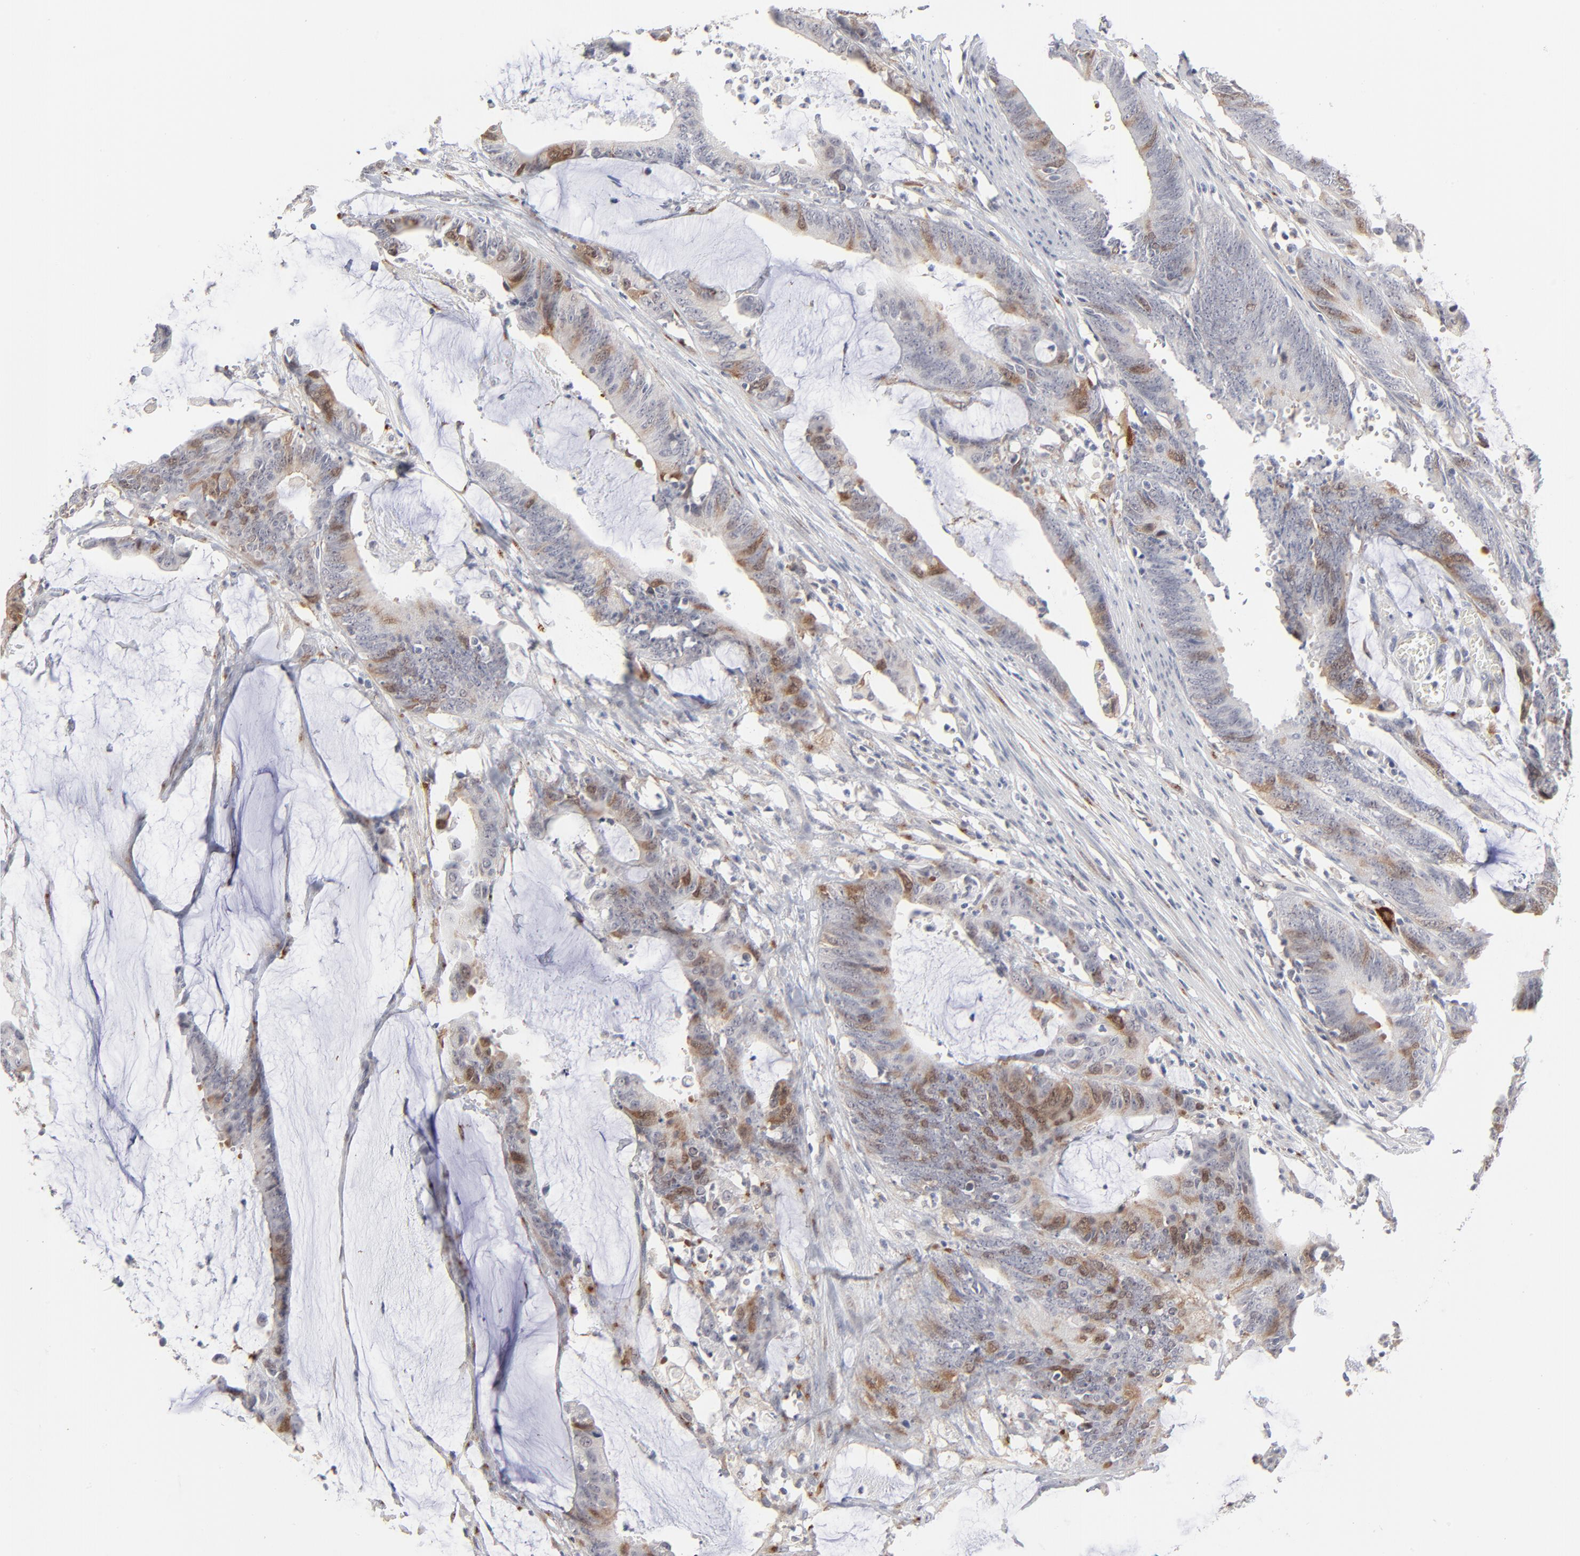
{"staining": {"intensity": "moderate", "quantity": "<25%", "location": "cytoplasmic/membranous"}, "tissue": "colorectal cancer", "cell_type": "Tumor cells", "image_type": "cancer", "snomed": [{"axis": "morphology", "description": "Adenocarcinoma, NOS"}, {"axis": "topography", "description": "Rectum"}], "caption": "This is an image of immunohistochemistry (IHC) staining of colorectal cancer (adenocarcinoma), which shows moderate expression in the cytoplasmic/membranous of tumor cells.", "gene": "AURKA", "patient": {"sex": "female", "age": 66}}